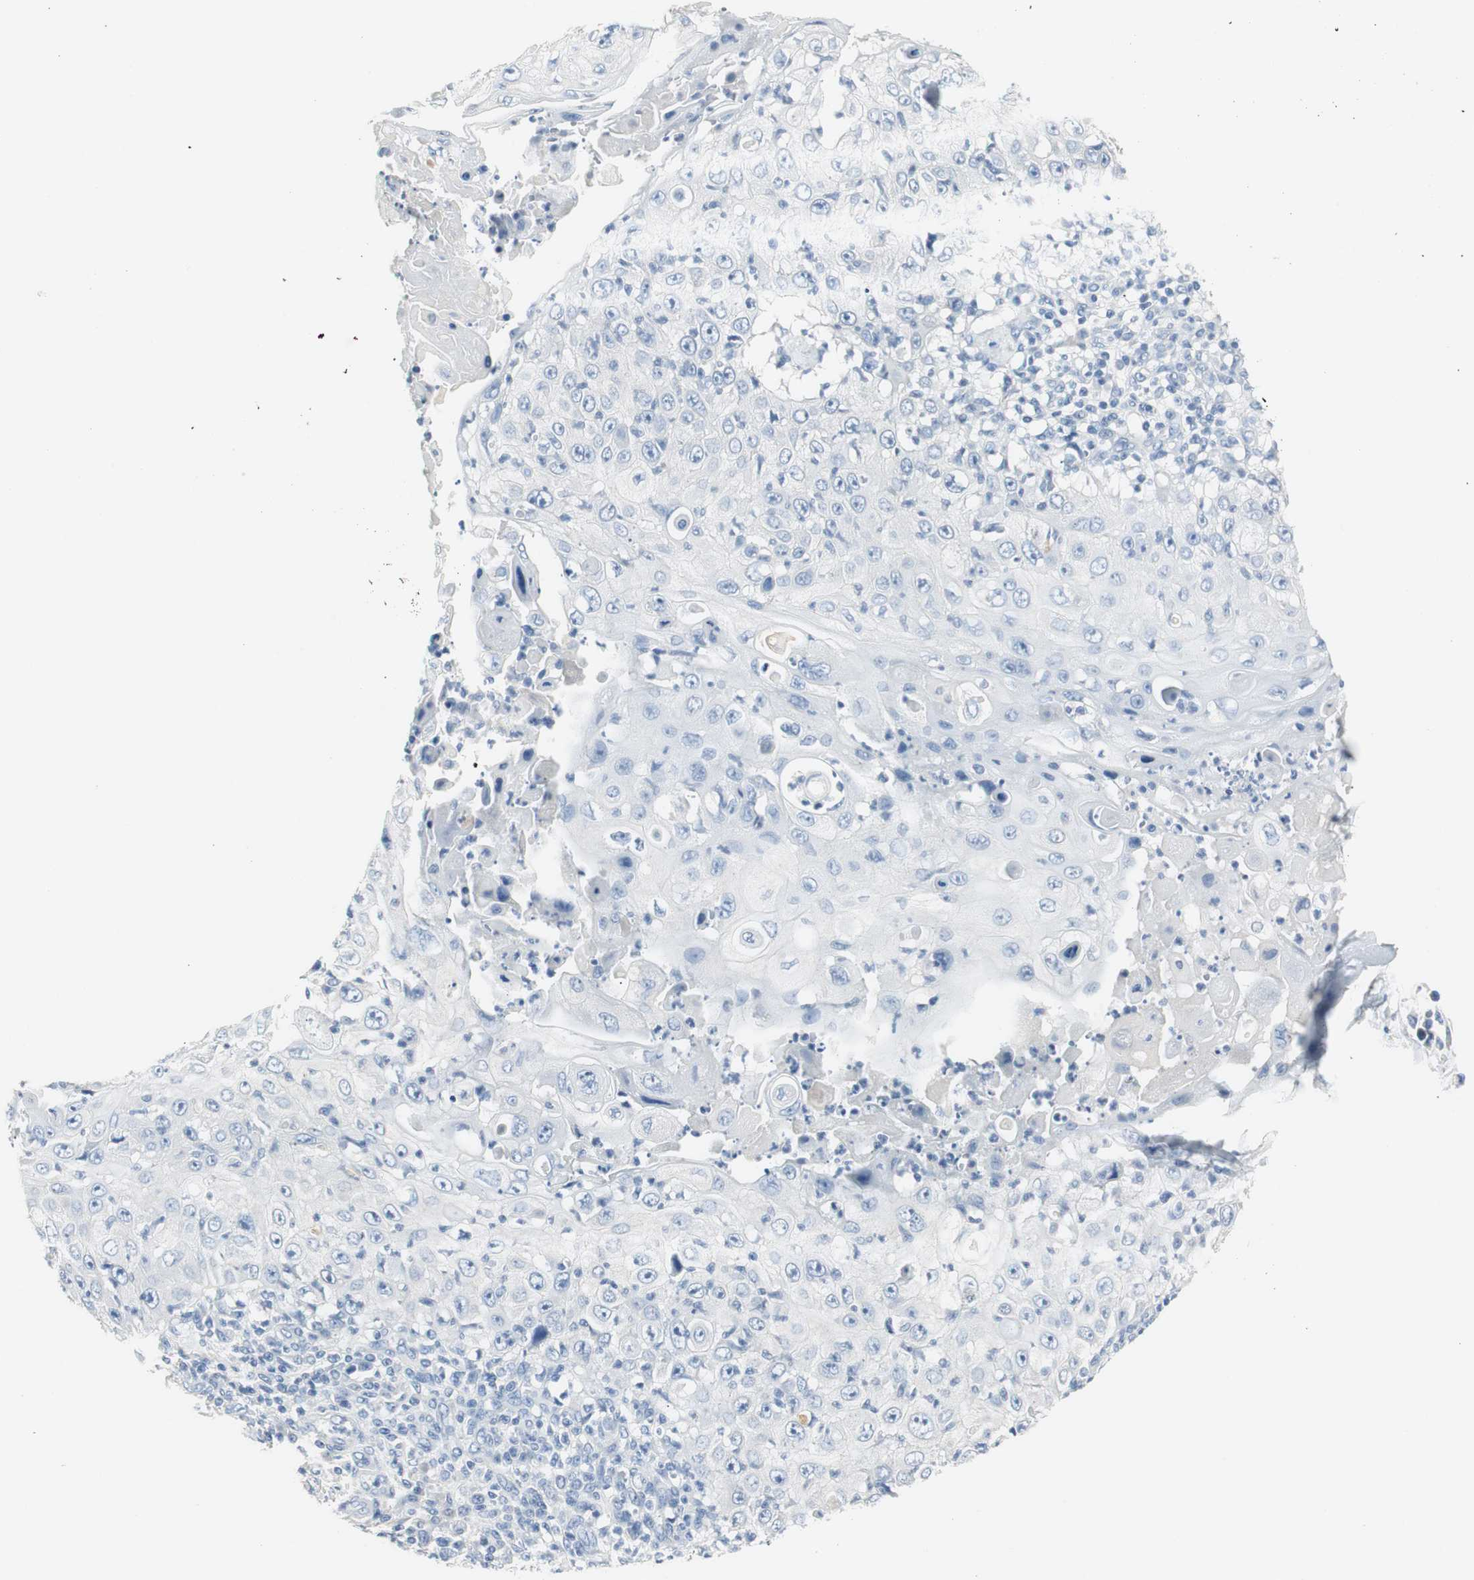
{"staining": {"intensity": "negative", "quantity": "none", "location": "none"}, "tissue": "skin cancer", "cell_type": "Tumor cells", "image_type": "cancer", "snomed": [{"axis": "morphology", "description": "Squamous cell carcinoma, NOS"}, {"axis": "topography", "description": "Skin"}], "caption": "Tumor cells are negative for brown protein staining in skin cancer (squamous cell carcinoma).", "gene": "LRP2", "patient": {"sex": "male", "age": 86}}